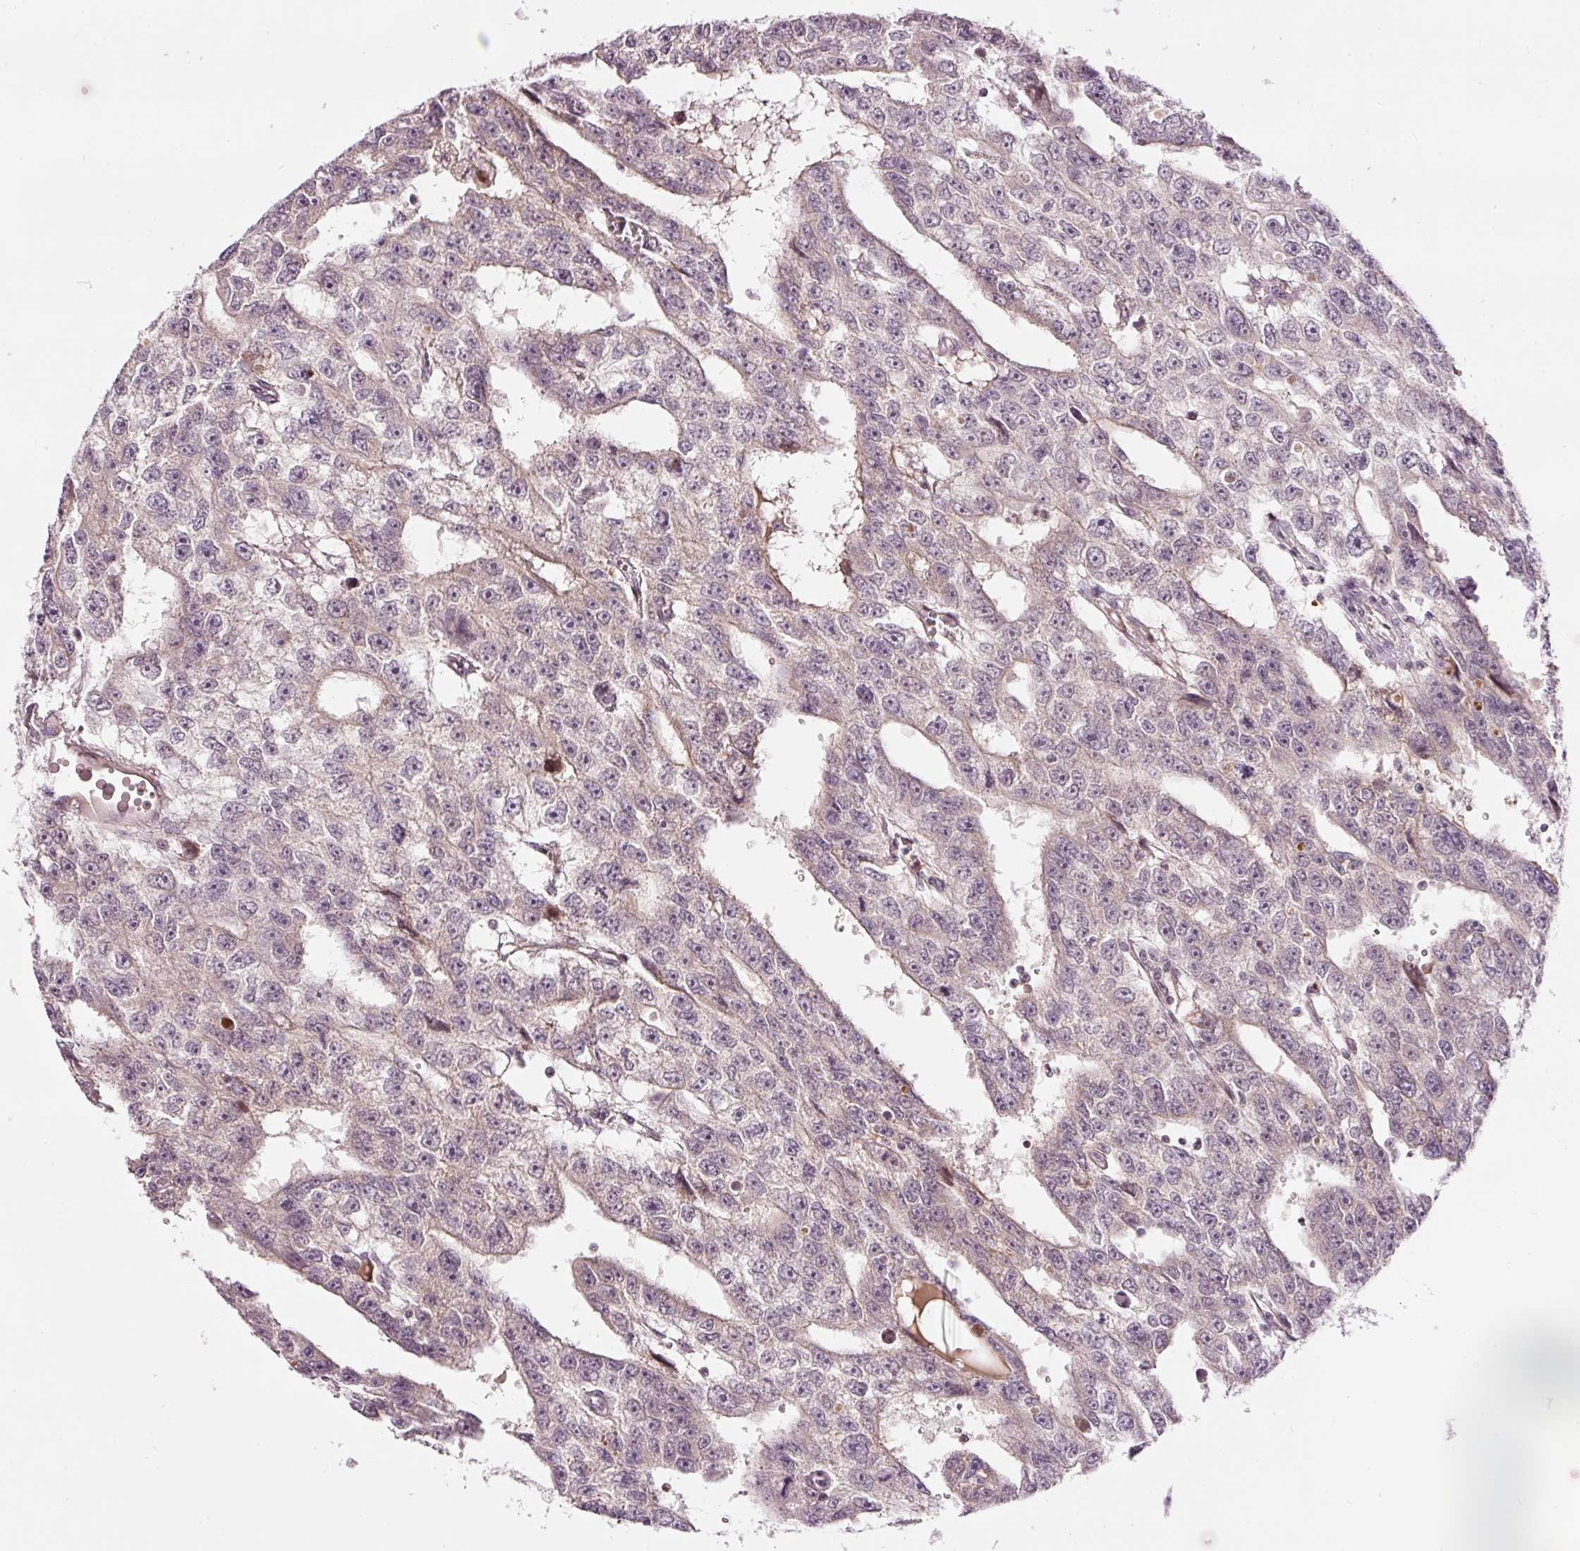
{"staining": {"intensity": "negative", "quantity": "none", "location": "none"}, "tissue": "testis cancer", "cell_type": "Tumor cells", "image_type": "cancer", "snomed": [{"axis": "morphology", "description": "Carcinoma, Embryonal, NOS"}, {"axis": "topography", "description": "Testis"}], "caption": "This is a image of IHC staining of testis cancer (embryonal carcinoma), which shows no staining in tumor cells. (DAB (3,3'-diaminobenzidine) immunohistochemistry visualized using brightfield microscopy, high magnification).", "gene": "ABHD11", "patient": {"sex": "male", "age": 20}}